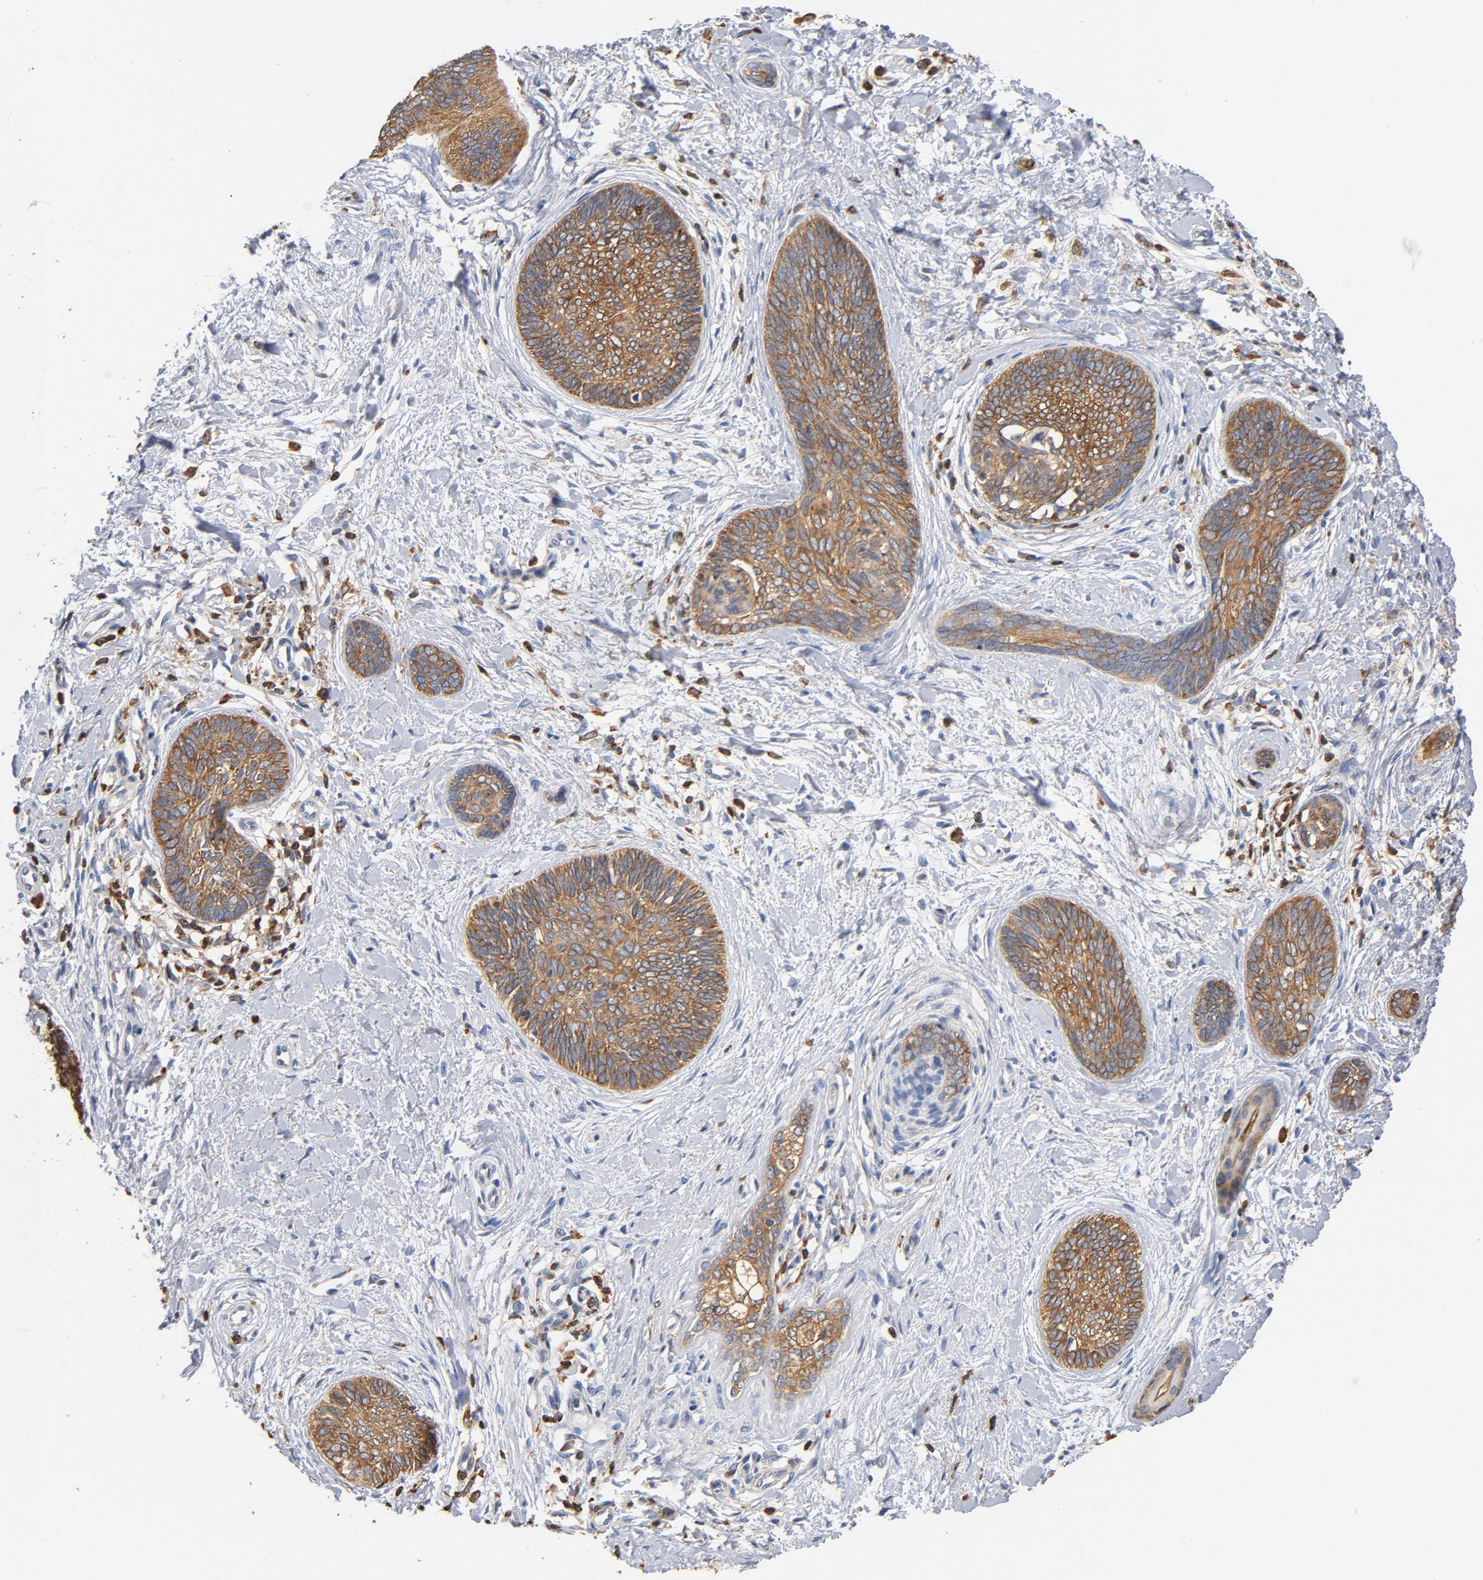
{"staining": {"intensity": "moderate", "quantity": ">75%", "location": "cytoplasmic/membranous"}, "tissue": "skin cancer", "cell_type": "Tumor cells", "image_type": "cancer", "snomed": [{"axis": "morphology", "description": "Basal cell carcinoma"}, {"axis": "topography", "description": "Skin"}], "caption": "Immunohistochemistry micrograph of neoplastic tissue: skin cancer (basal cell carcinoma) stained using immunohistochemistry exhibits medium levels of moderate protein expression localized specifically in the cytoplasmic/membranous of tumor cells, appearing as a cytoplasmic/membranous brown color.", "gene": "EZR", "patient": {"sex": "female", "age": 81}}